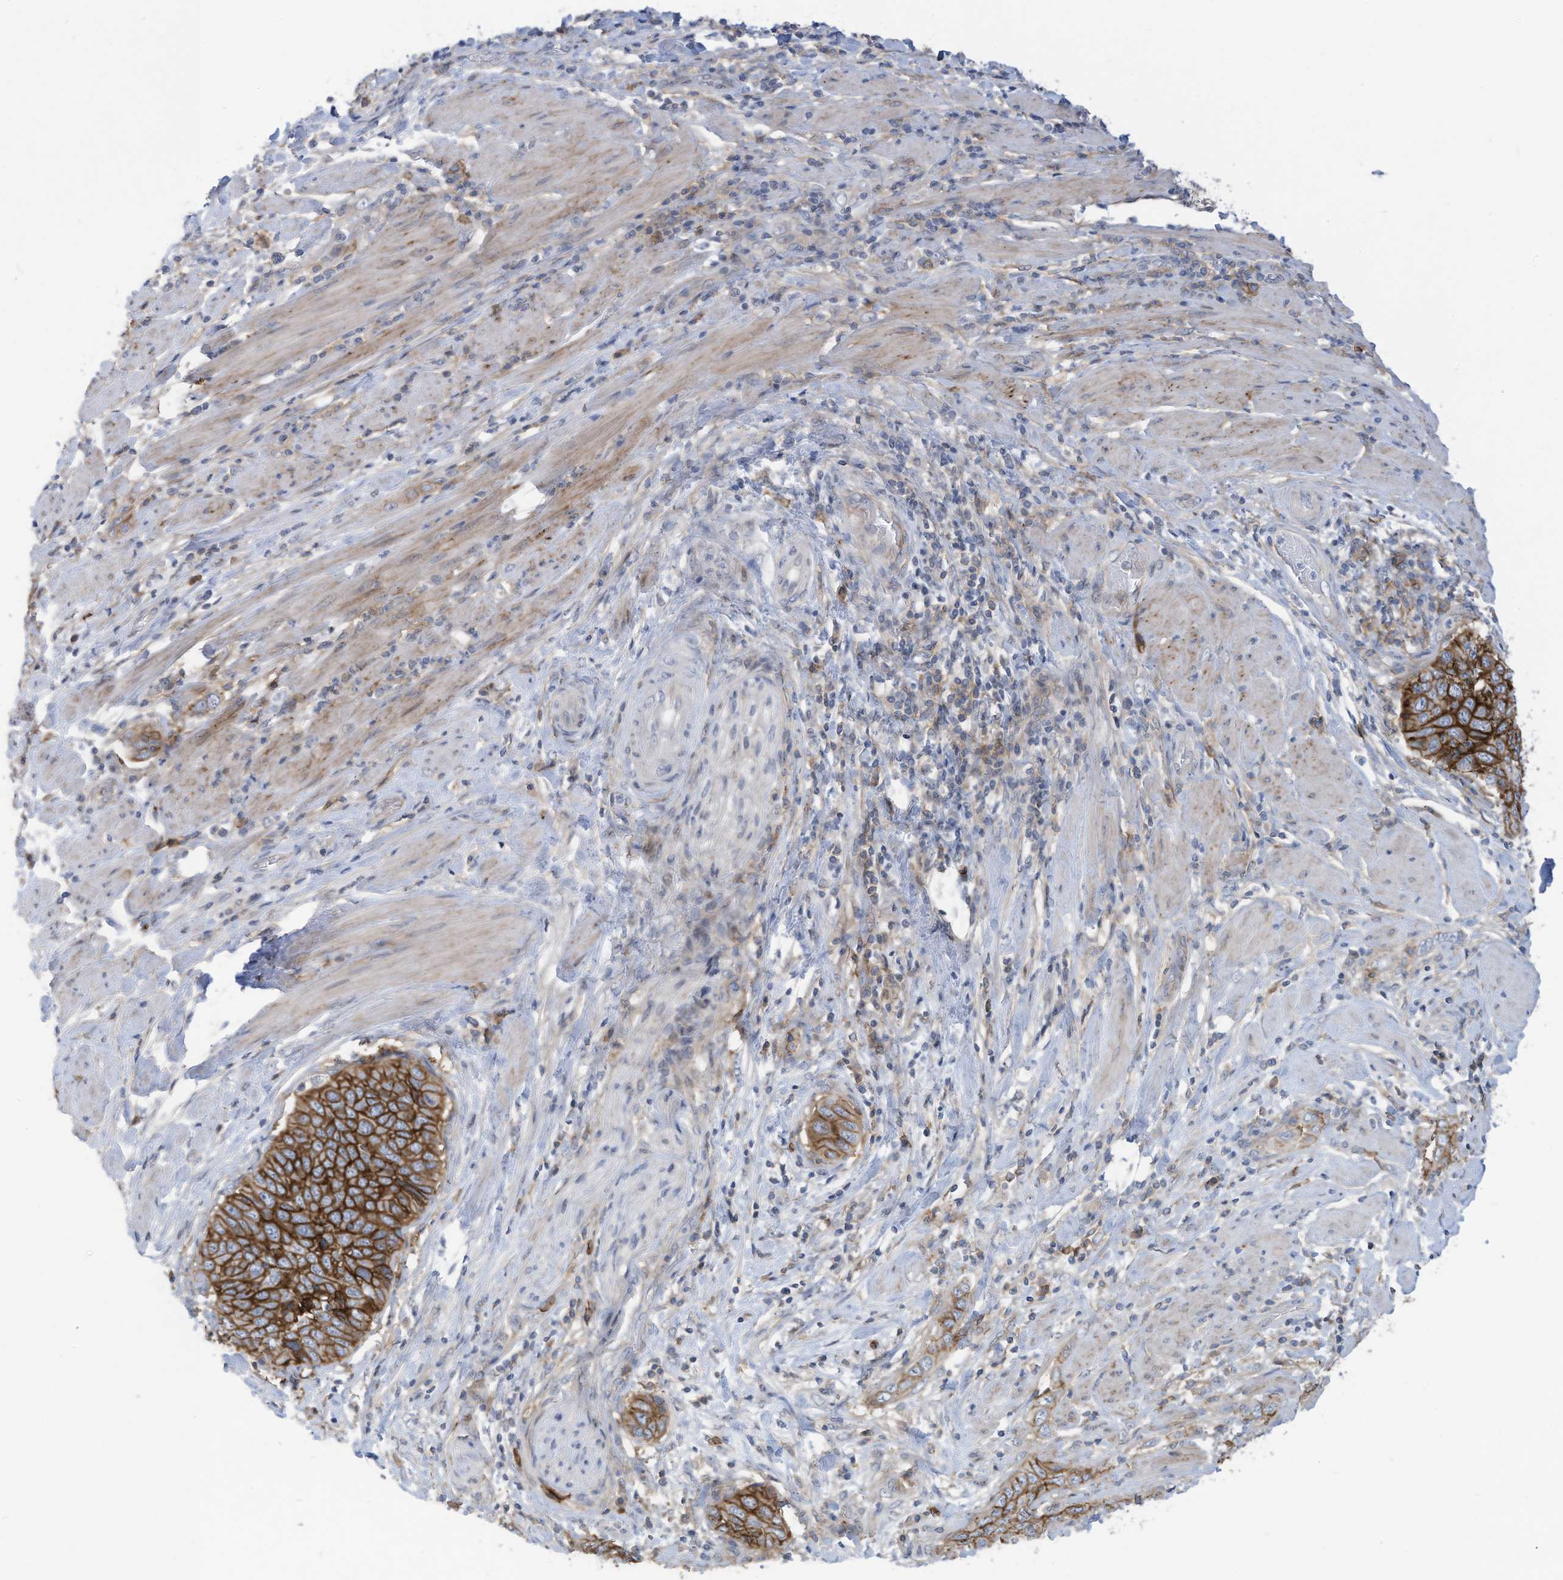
{"staining": {"intensity": "strong", "quantity": ">75%", "location": "cytoplasmic/membranous"}, "tissue": "cervical cancer", "cell_type": "Tumor cells", "image_type": "cancer", "snomed": [{"axis": "morphology", "description": "Squamous cell carcinoma, NOS"}, {"axis": "topography", "description": "Cervix"}], "caption": "Protein staining displays strong cytoplasmic/membranous positivity in approximately >75% of tumor cells in cervical cancer.", "gene": "SLC1A5", "patient": {"sex": "female", "age": 60}}